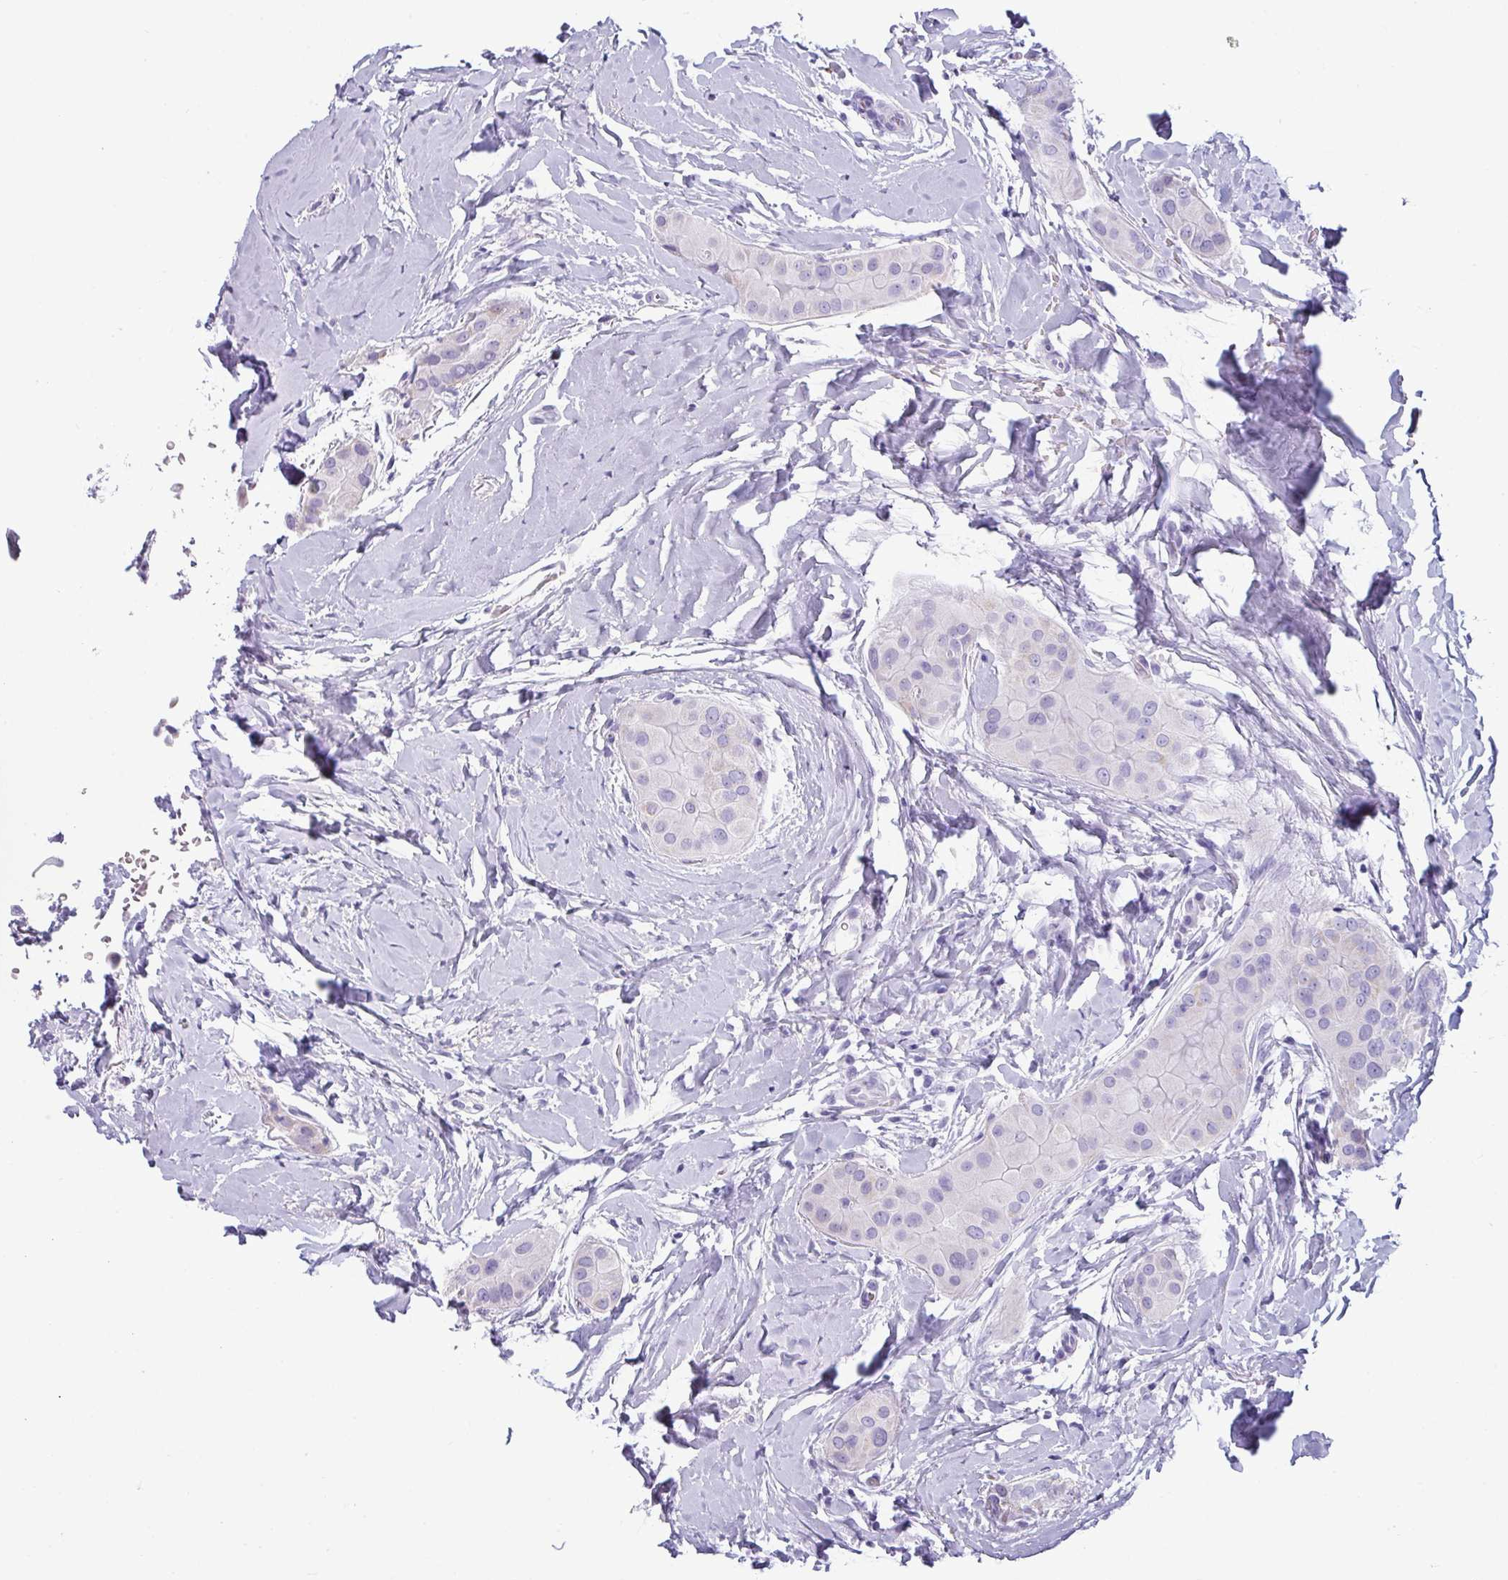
{"staining": {"intensity": "negative", "quantity": "none", "location": "none"}, "tissue": "thyroid cancer", "cell_type": "Tumor cells", "image_type": "cancer", "snomed": [{"axis": "morphology", "description": "Papillary adenocarcinoma, NOS"}, {"axis": "topography", "description": "Thyroid gland"}], "caption": "IHC of thyroid cancer shows no positivity in tumor cells.", "gene": "VCY1B", "patient": {"sex": "male", "age": 33}}